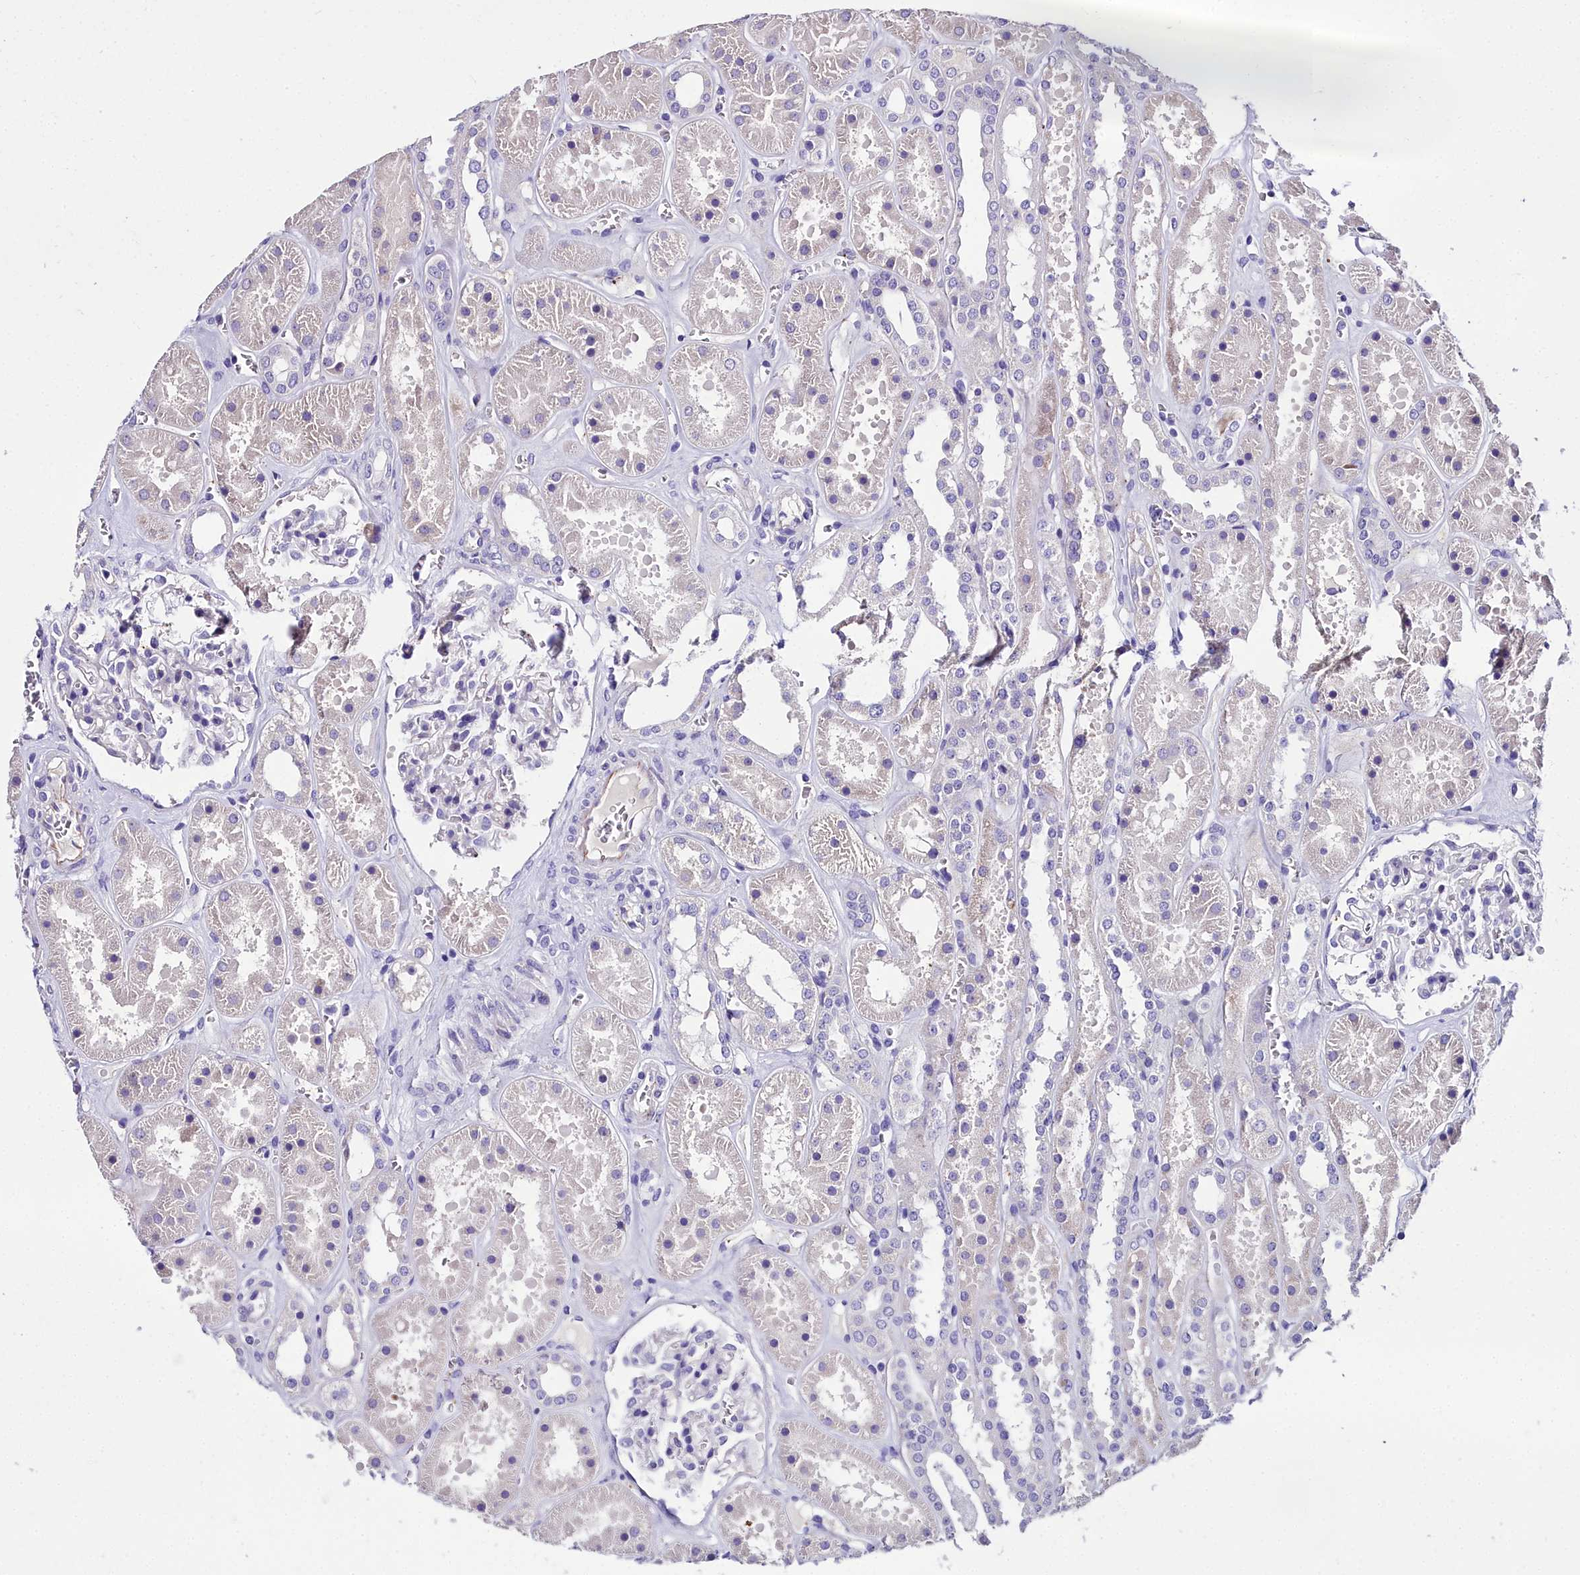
{"staining": {"intensity": "negative", "quantity": "none", "location": "none"}, "tissue": "kidney", "cell_type": "Cells in glomeruli", "image_type": "normal", "snomed": [{"axis": "morphology", "description": "Normal tissue, NOS"}, {"axis": "topography", "description": "Kidney"}], "caption": "Immunohistochemistry image of normal kidney stained for a protein (brown), which exhibits no positivity in cells in glomeruli.", "gene": "MS4A18", "patient": {"sex": "female", "age": 41}}